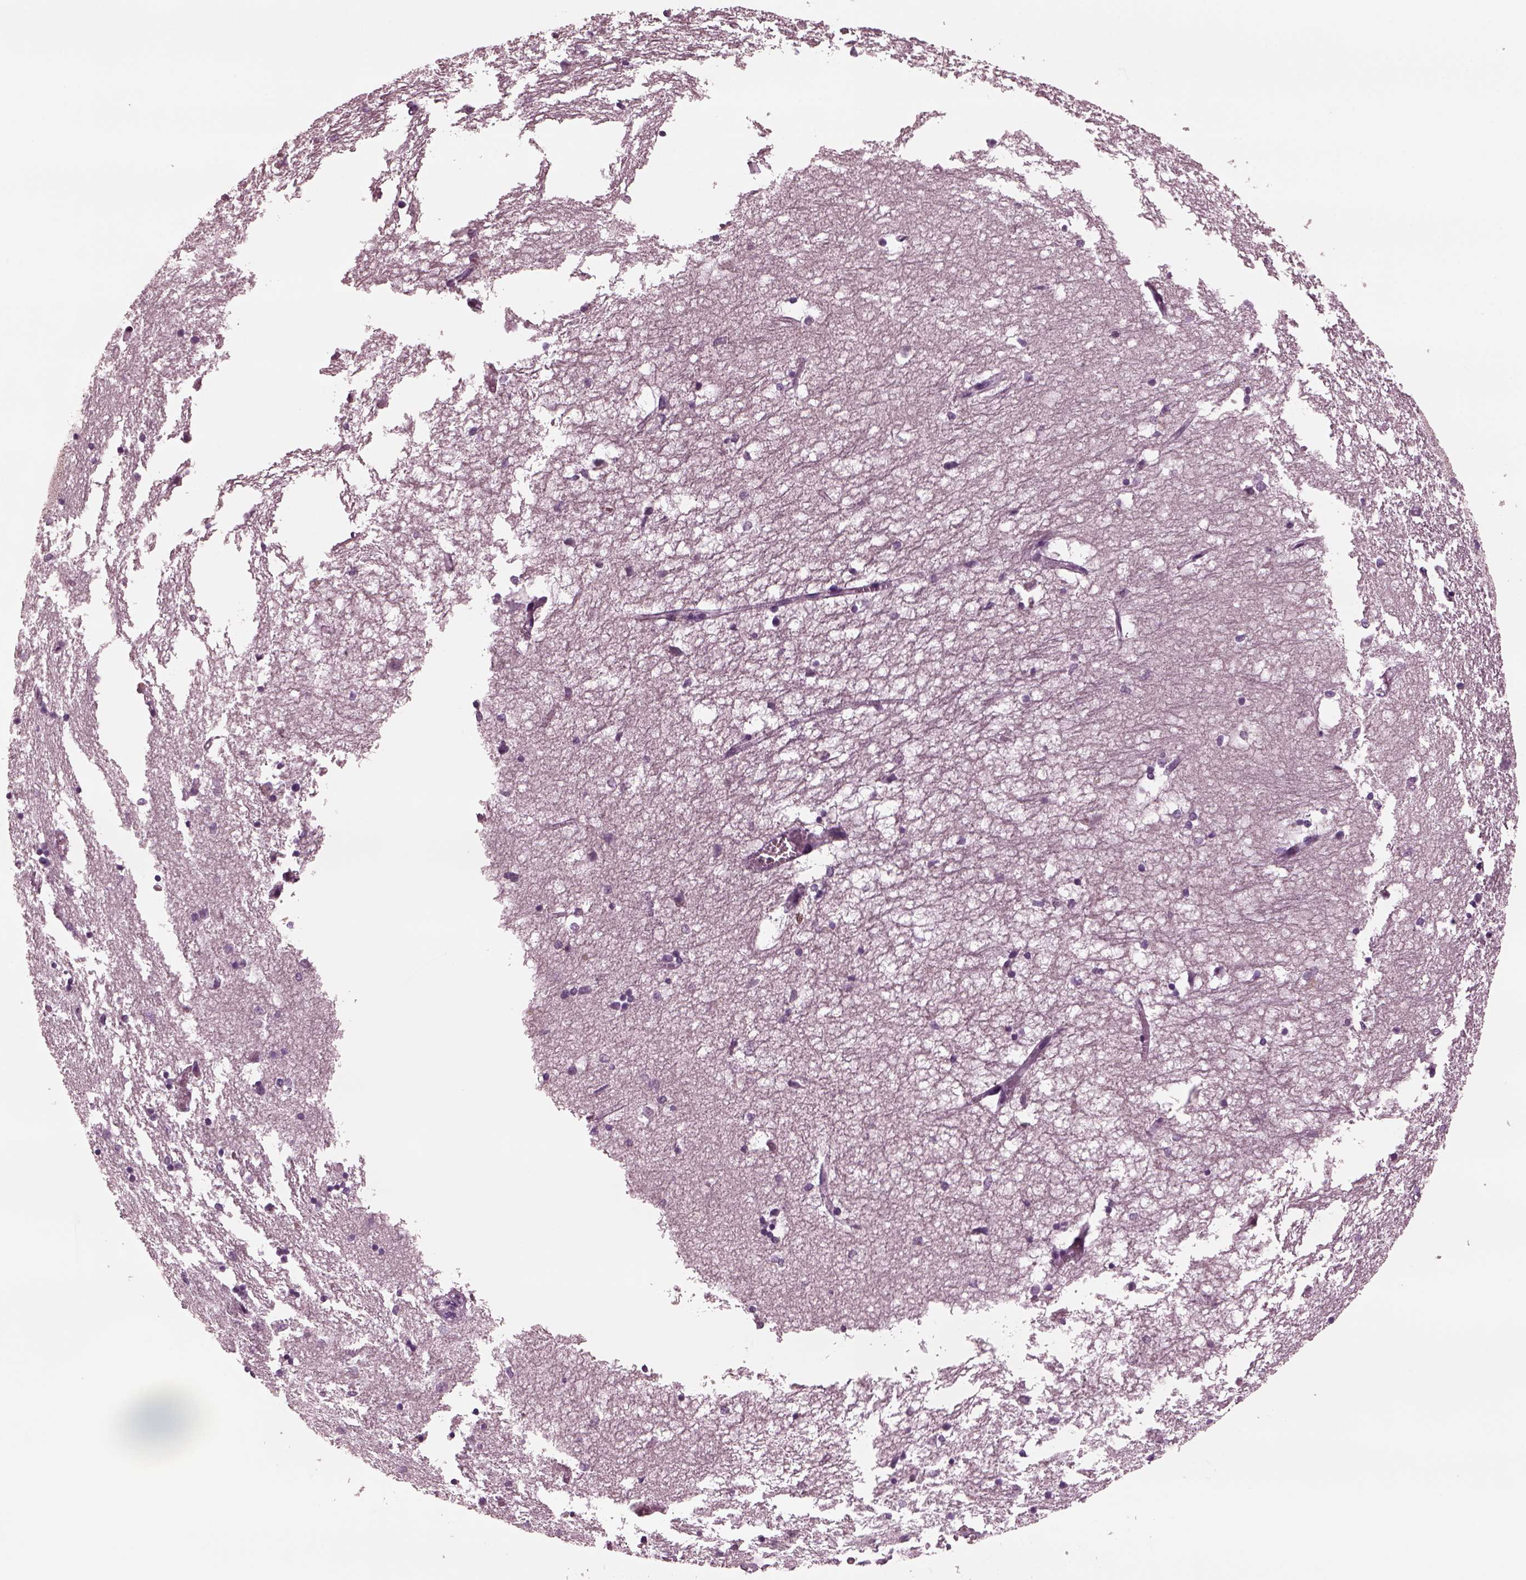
{"staining": {"intensity": "negative", "quantity": "none", "location": "none"}, "tissue": "hippocampus", "cell_type": "Glial cells", "image_type": "normal", "snomed": [{"axis": "morphology", "description": "Normal tissue, NOS"}, {"axis": "topography", "description": "Lateral ventricle wall"}, {"axis": "topography", "description": "Hippocampus"}], "caption": "A high-resolution micrograph shows immunohistochemistry (IHC) staining of benign hippocampus, which displays no significant positivity in glial cells. (DAB immunohistochemistry with hematoxylin counter stain).", "gene": "YY2", "patient": {"sex": "female", "age": 63}}